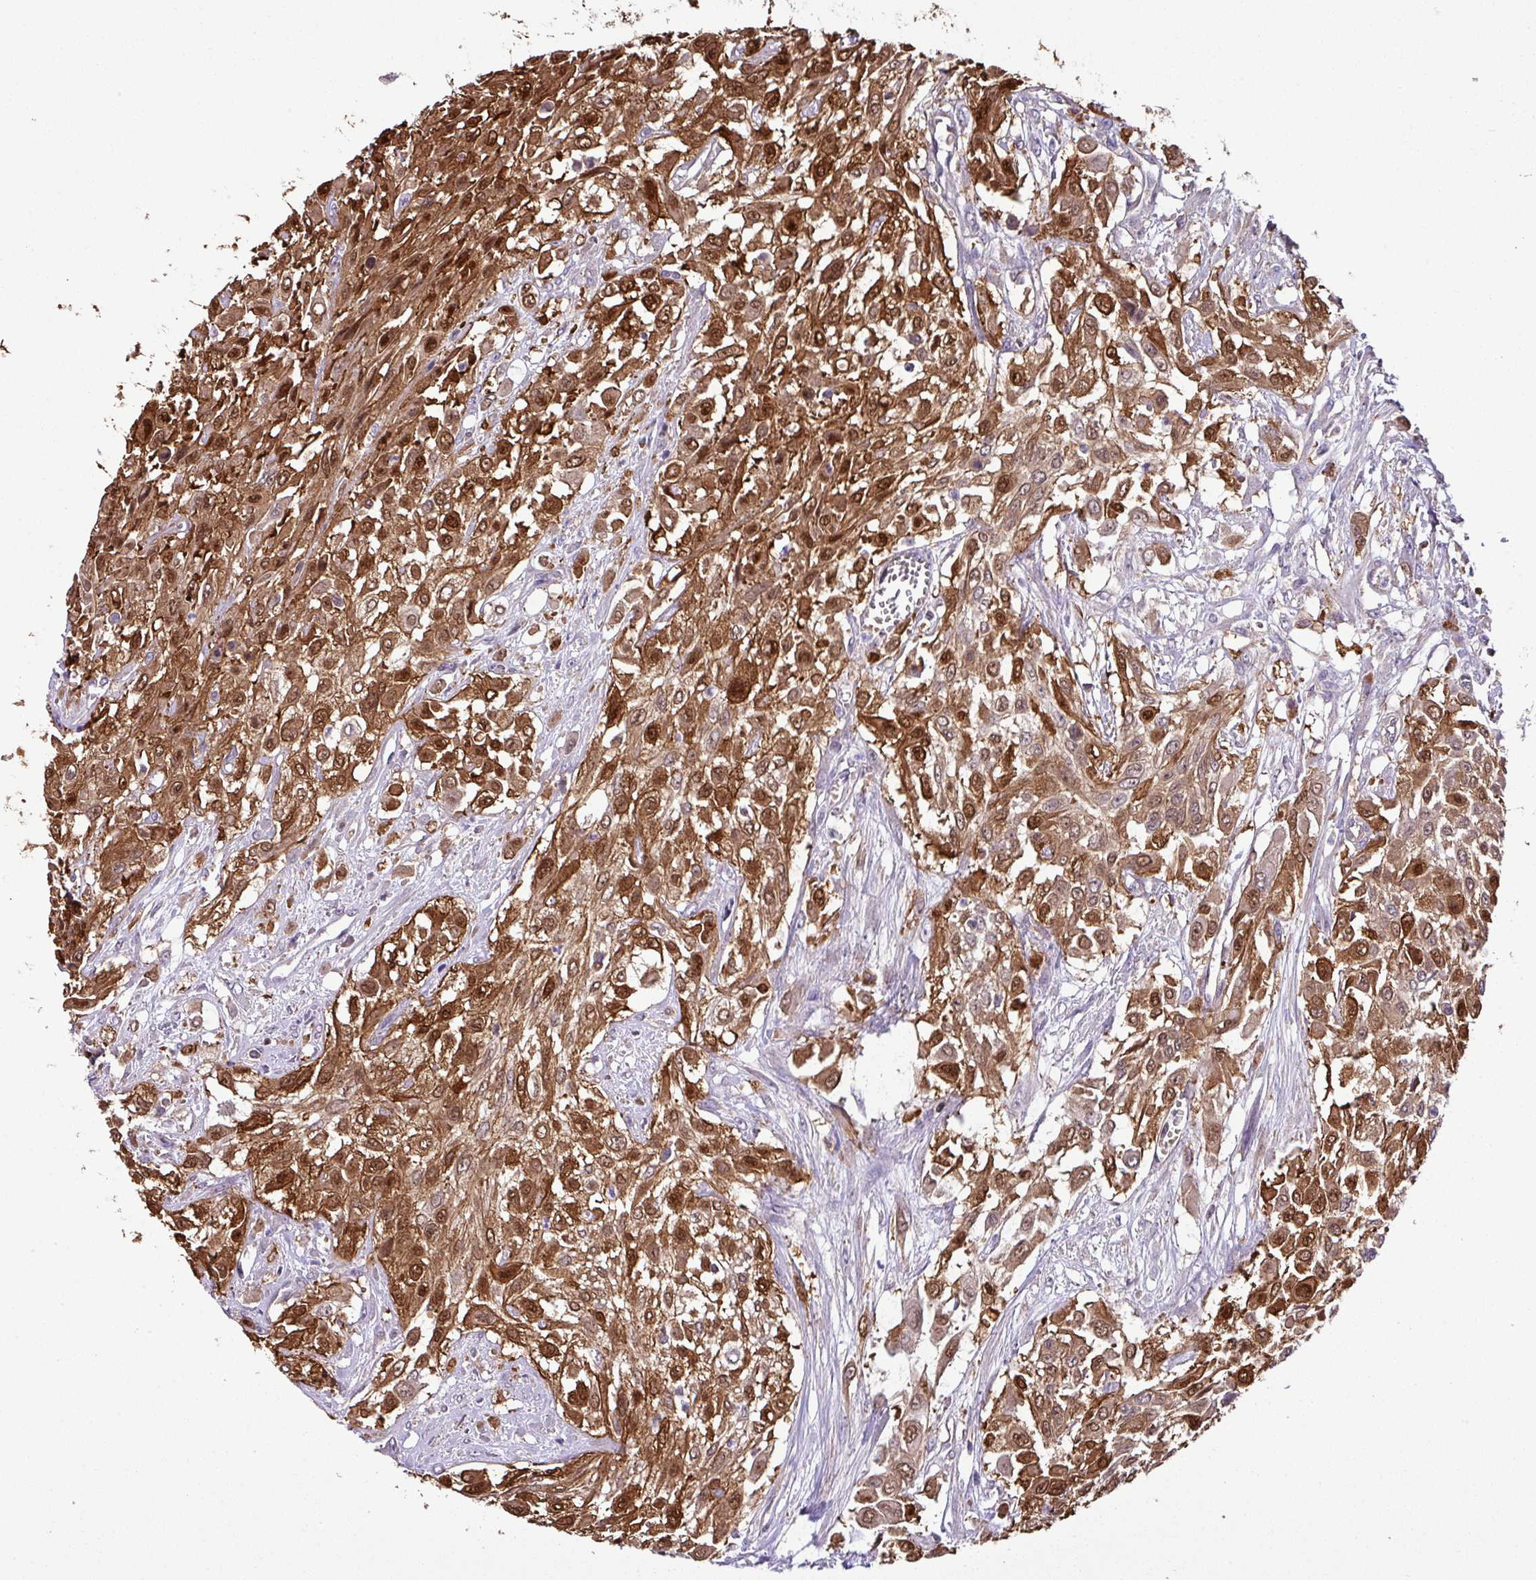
{"staining": {"intensity": "strong", "quantity": ">75%", "location": "cytoplasmic/membranous"}, "tissue": "urothelial cancer", "cell_type": "Tumor cells", "image_type": "cancer", "snomed": [{"axis": "morphology", "description": "Urothelial carcinoma, High grade"}, {"axis": "topography", "description": "Urinary bladder"}], "caption": "Immunohistochemistry of human urothelial cancer shows high levels of strong cytoplasmic/membranous expression in about >75% of tumor cells.", "gene": "SLC23A2", "patient": {"sex": "male", "age": 57}}